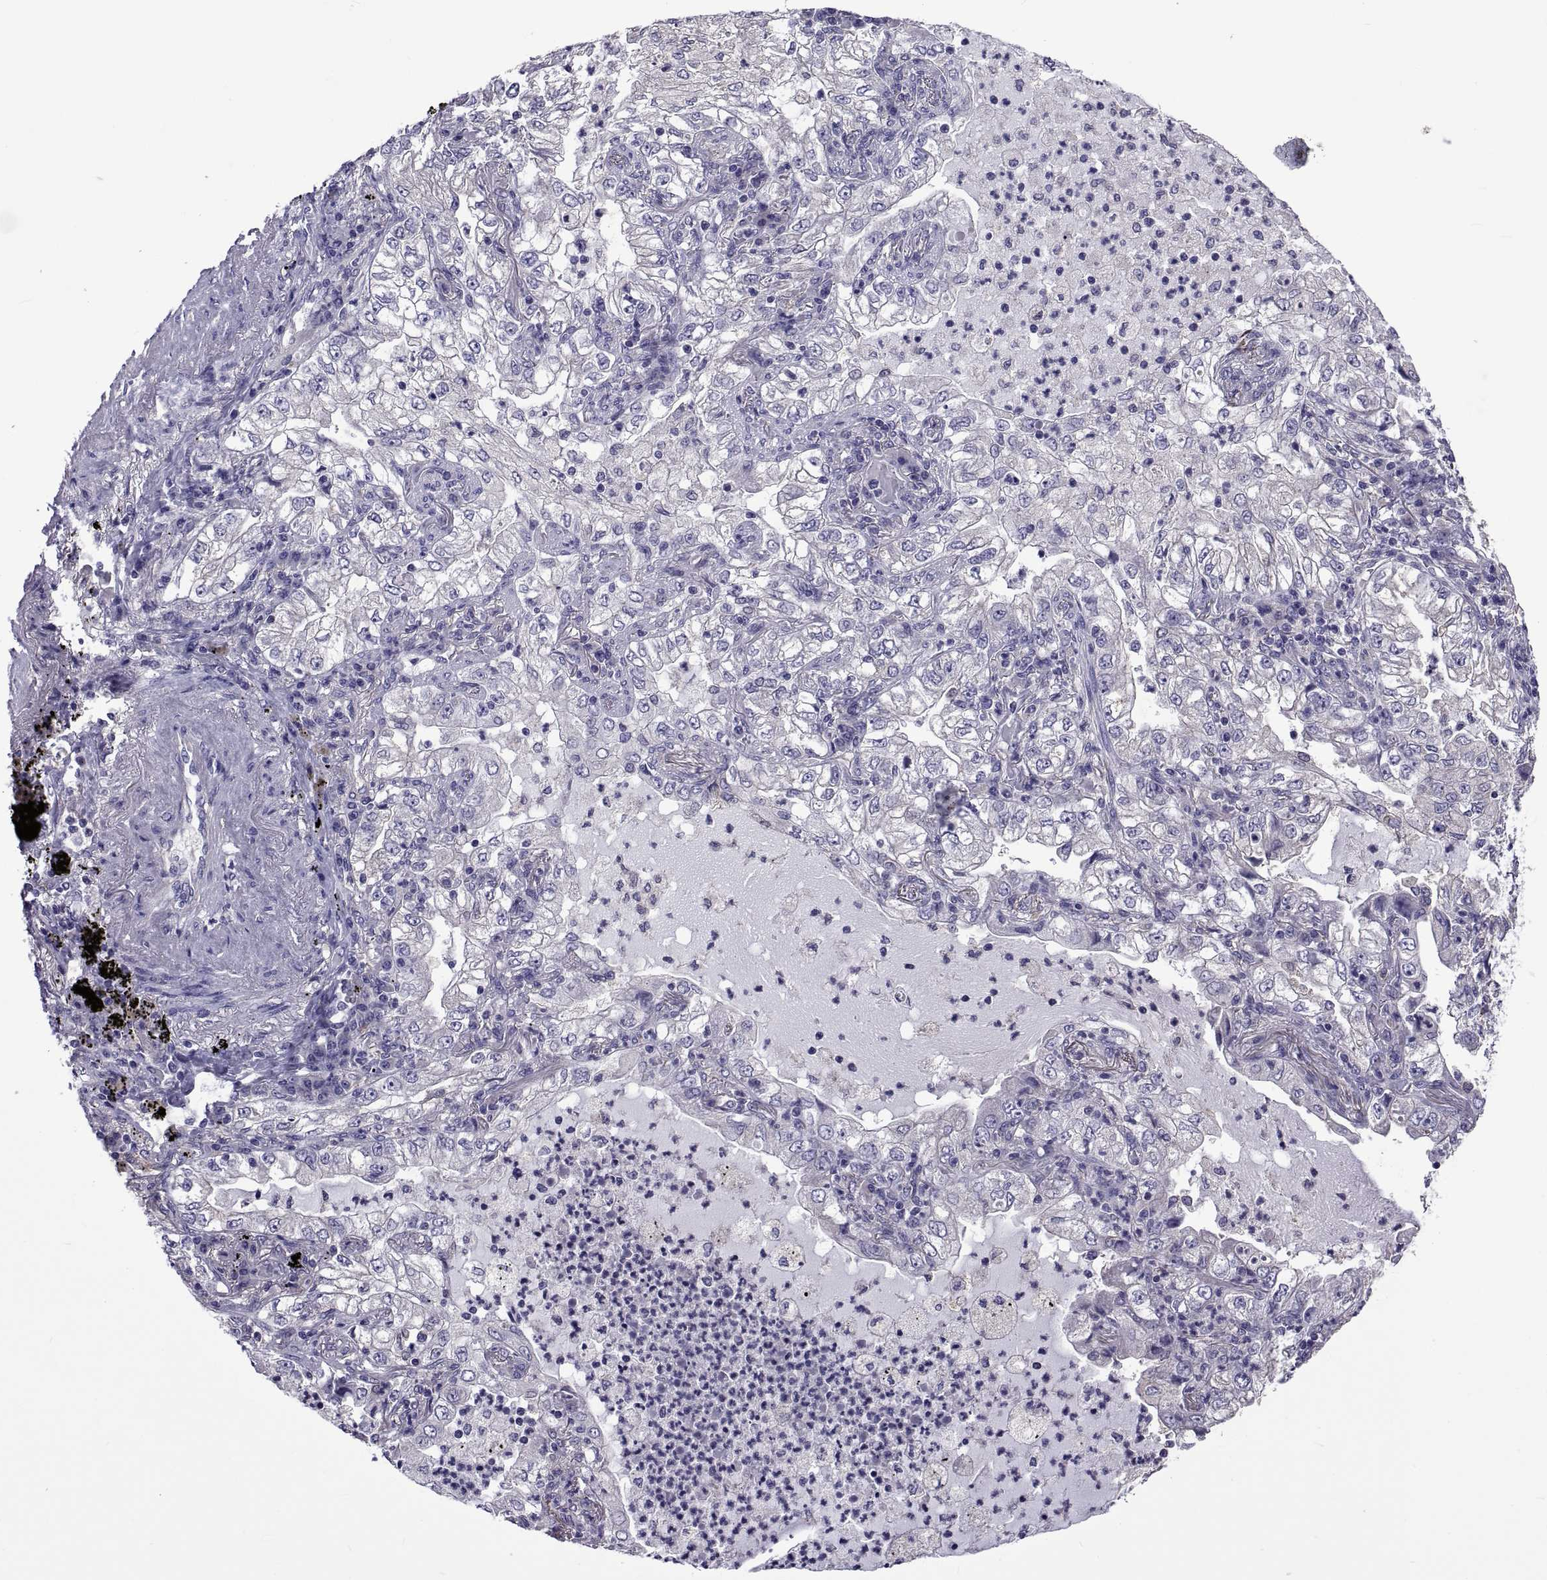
{"staining": {"intensity": "negative", "quantity": "none", "location": "none"}, "tissue": "lung cancer", "cell_type": "Tumor cells", "image_type": "cancer", "snomed": [{"axis": "morphology", "description": "Adenocarcinoma, NOS"}, {"axis": "topography", "description": "Lung"}], "caption": "An IHC photomicrograph of lung adenocarcinoma is shown. There is no staining in tumor cells of lung adenocarcinoma.", "gene": "TMC3", "patient": {"sex": "female", "age": 73}}